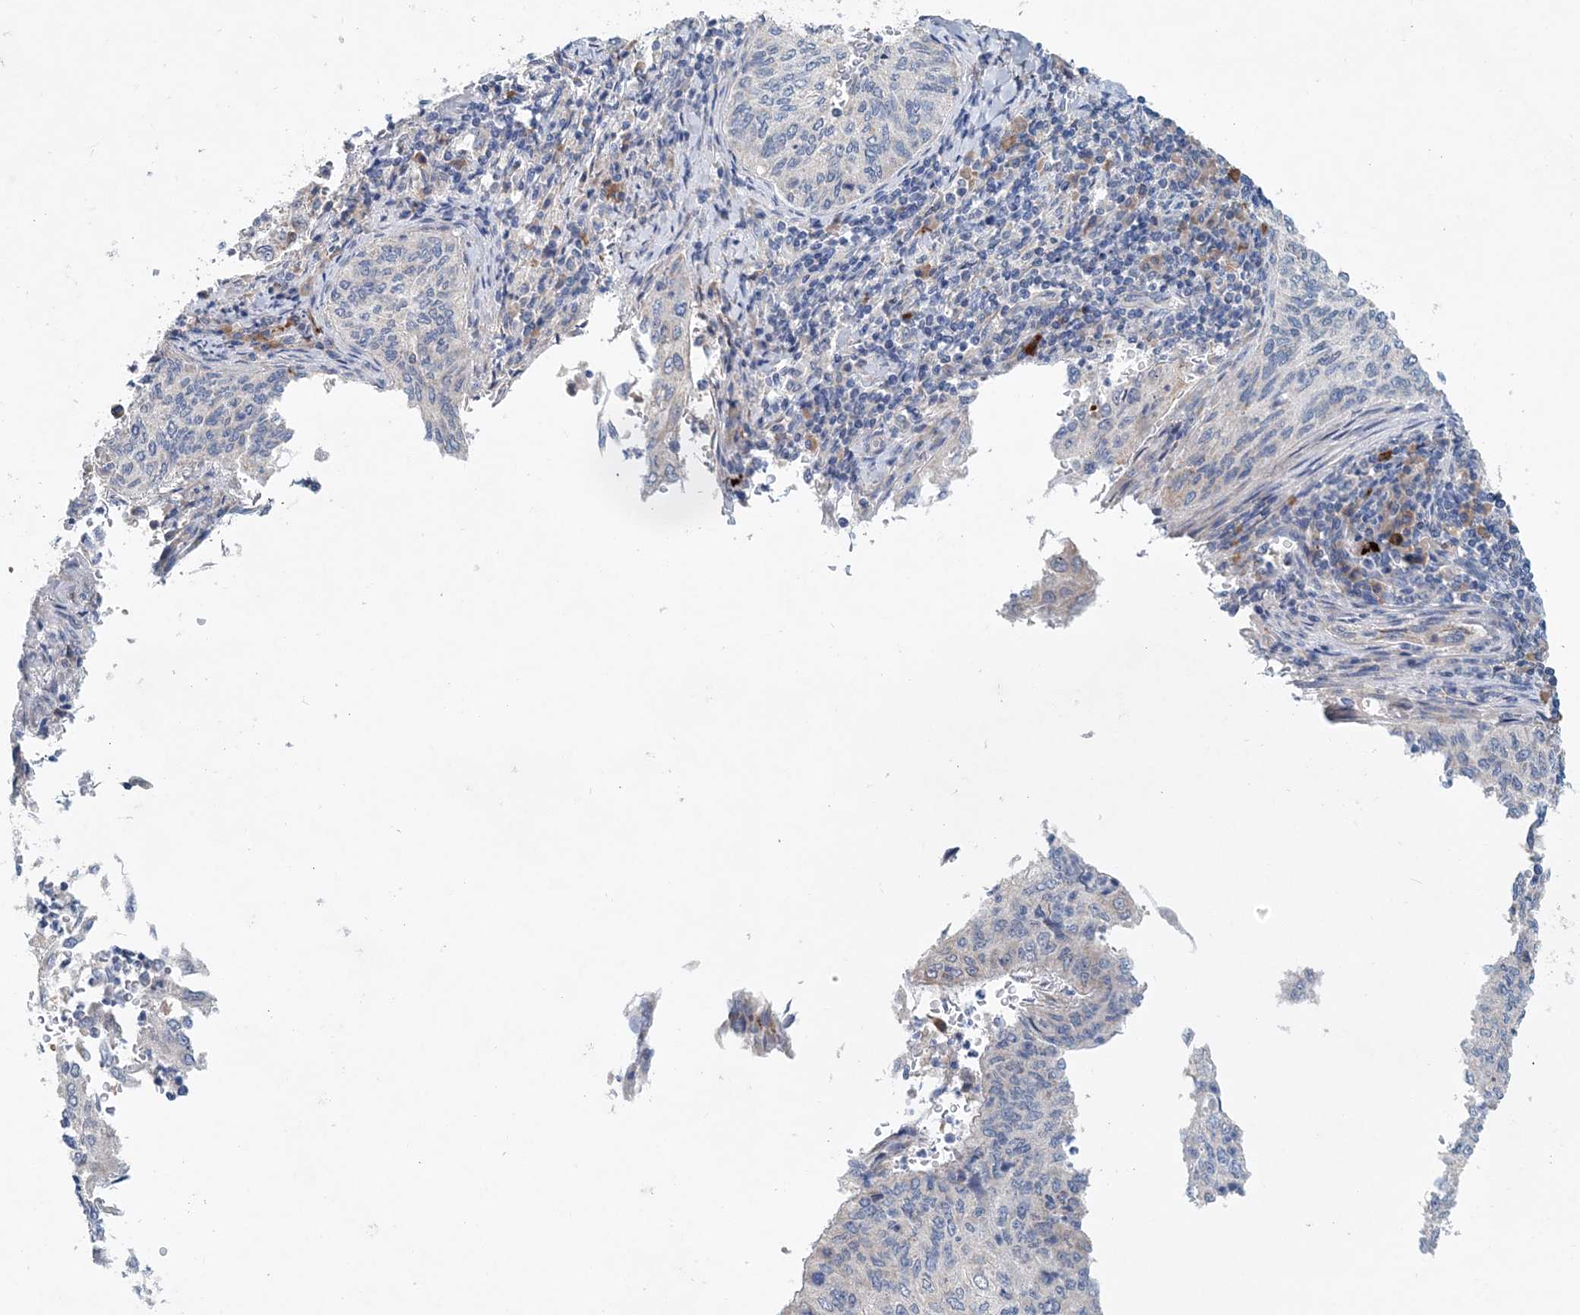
{"staining": {"intensity": "negative", "quantity": "none", "location": "none"}, "tissue": "cervical cancer", "cell_type": "Tumor cells", "image_type": "cancer", "snomed": [{"axis": "morphology", "description": "Squamous cell carcinoma, NOS"}, {"axis": "topography", "description": "Cervix"}], "caption": "A micrograph of human cervical cancer is negative for staining in tumor cells.", "gene": "PFN2", "patient": {"sex": "female", "age": 30}}